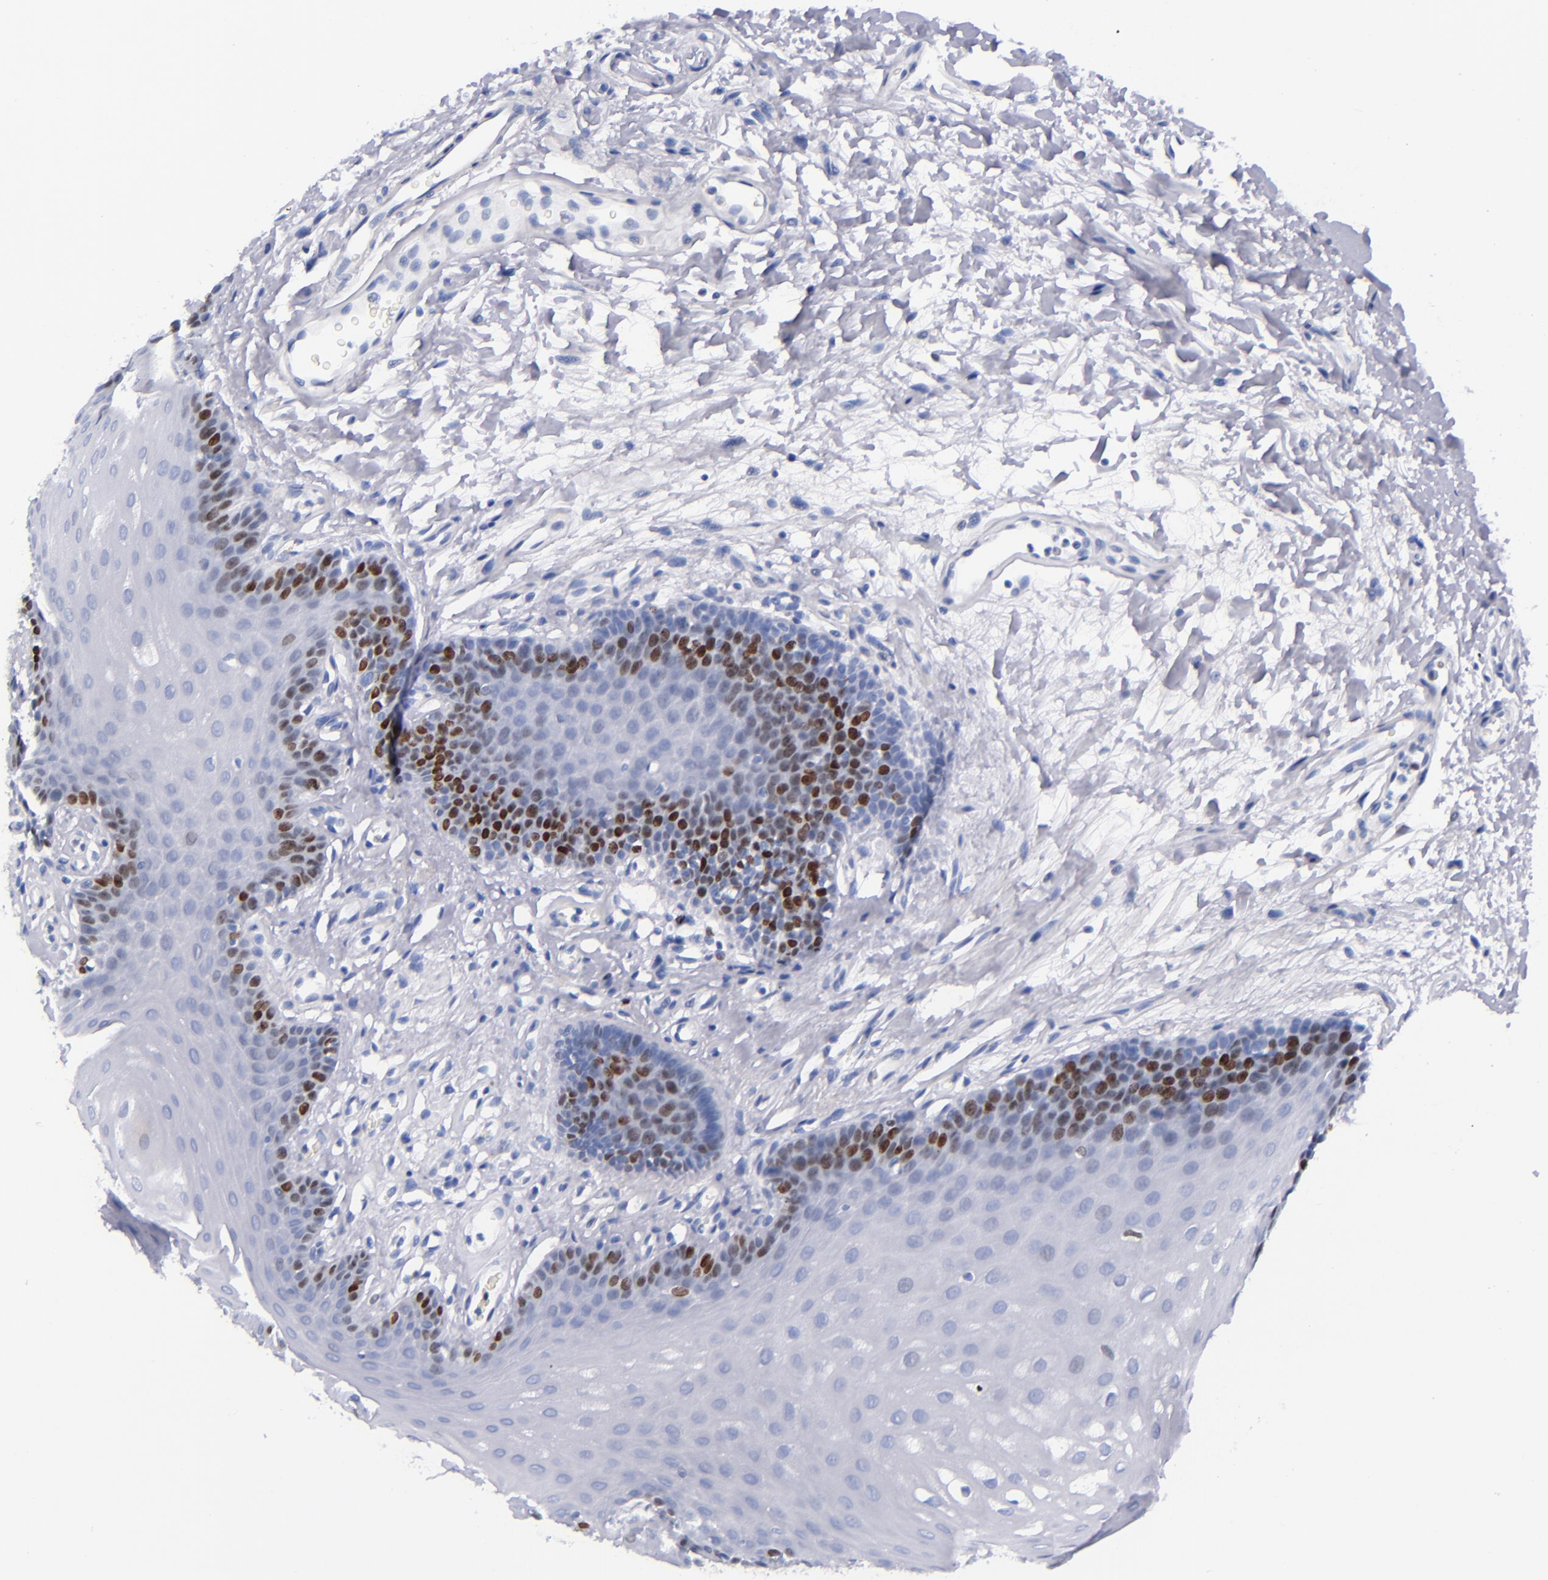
{"staining": {"intensity": "strong", "quantity": "25%-75%", "location": "nuclear"}, "tissue": "oral mucosa", "cell_type": "Squamous epithelial cells", "image_type": "normal", "snomed": [{"axis": "morphology", "description": "Normal tissue, NOS"}, {"axis": "topography", "description": "Oral tissue"}], "caption": "Protein expression analysis of benign oral mucosa shows strong nuclear positivity in approximately 25%-75% of squamous epithelial cells.", "gene": "MCM7", "patient": {"sex": "male", "age": 62}}